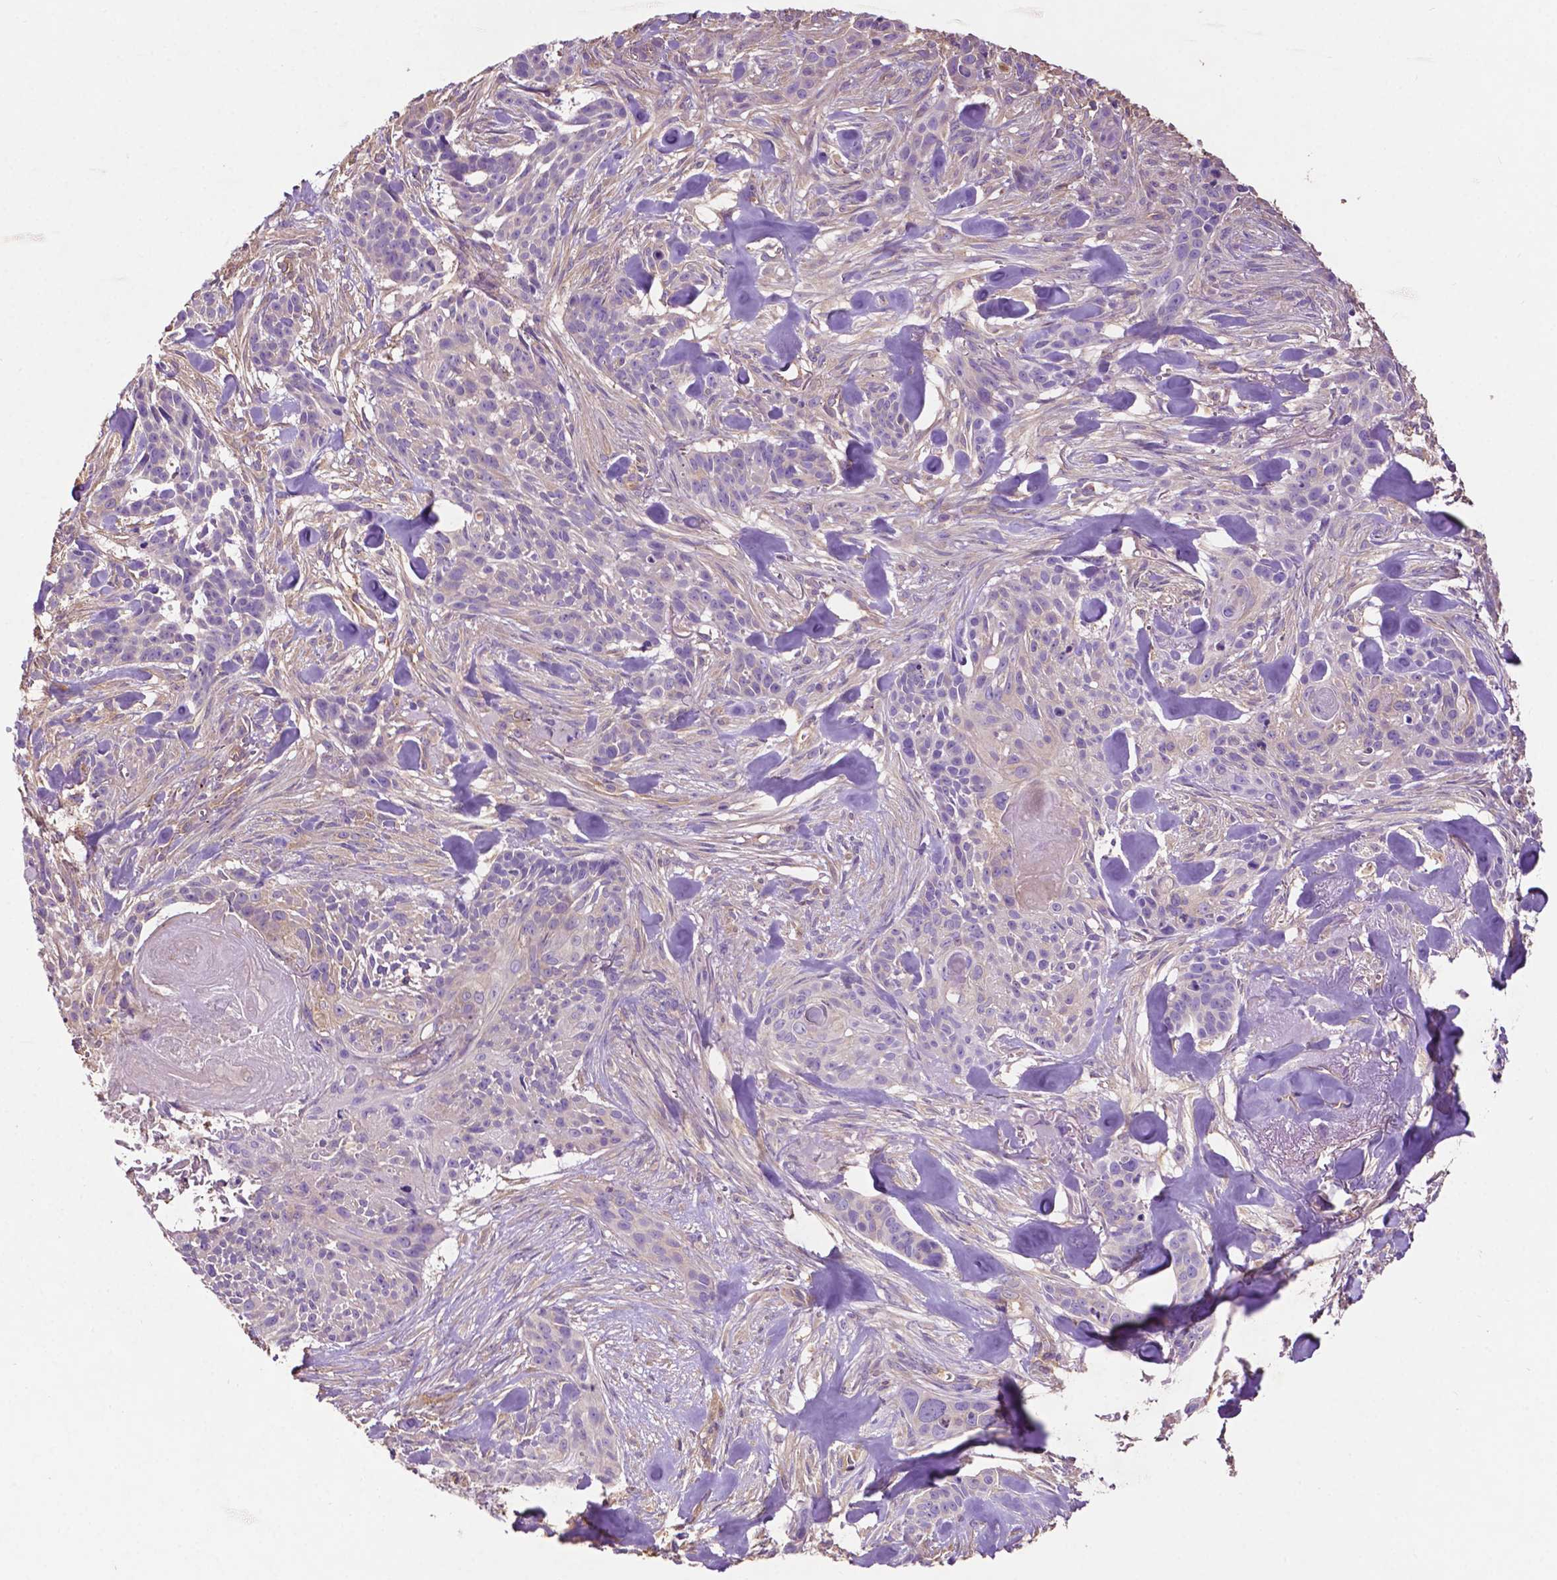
{"staining": {"intensity": "negative", "quantity": "none", "location": "none"}, "tissue": "skin cancer", "cell_type": "Tumor cells", "image_type": "cancer", "snomed": [{"axis": "morphology", "description": "Basal cell carcinoma"}, {"axis": "topography", "description": "Skin"}], "caption": "The immunohistochemistry micrograph has no significant staining in tumor cells of skin basal cell carcinoma tissue.", "gene": "GDPD5", "patient": {"sex": "male", "age": 87}}